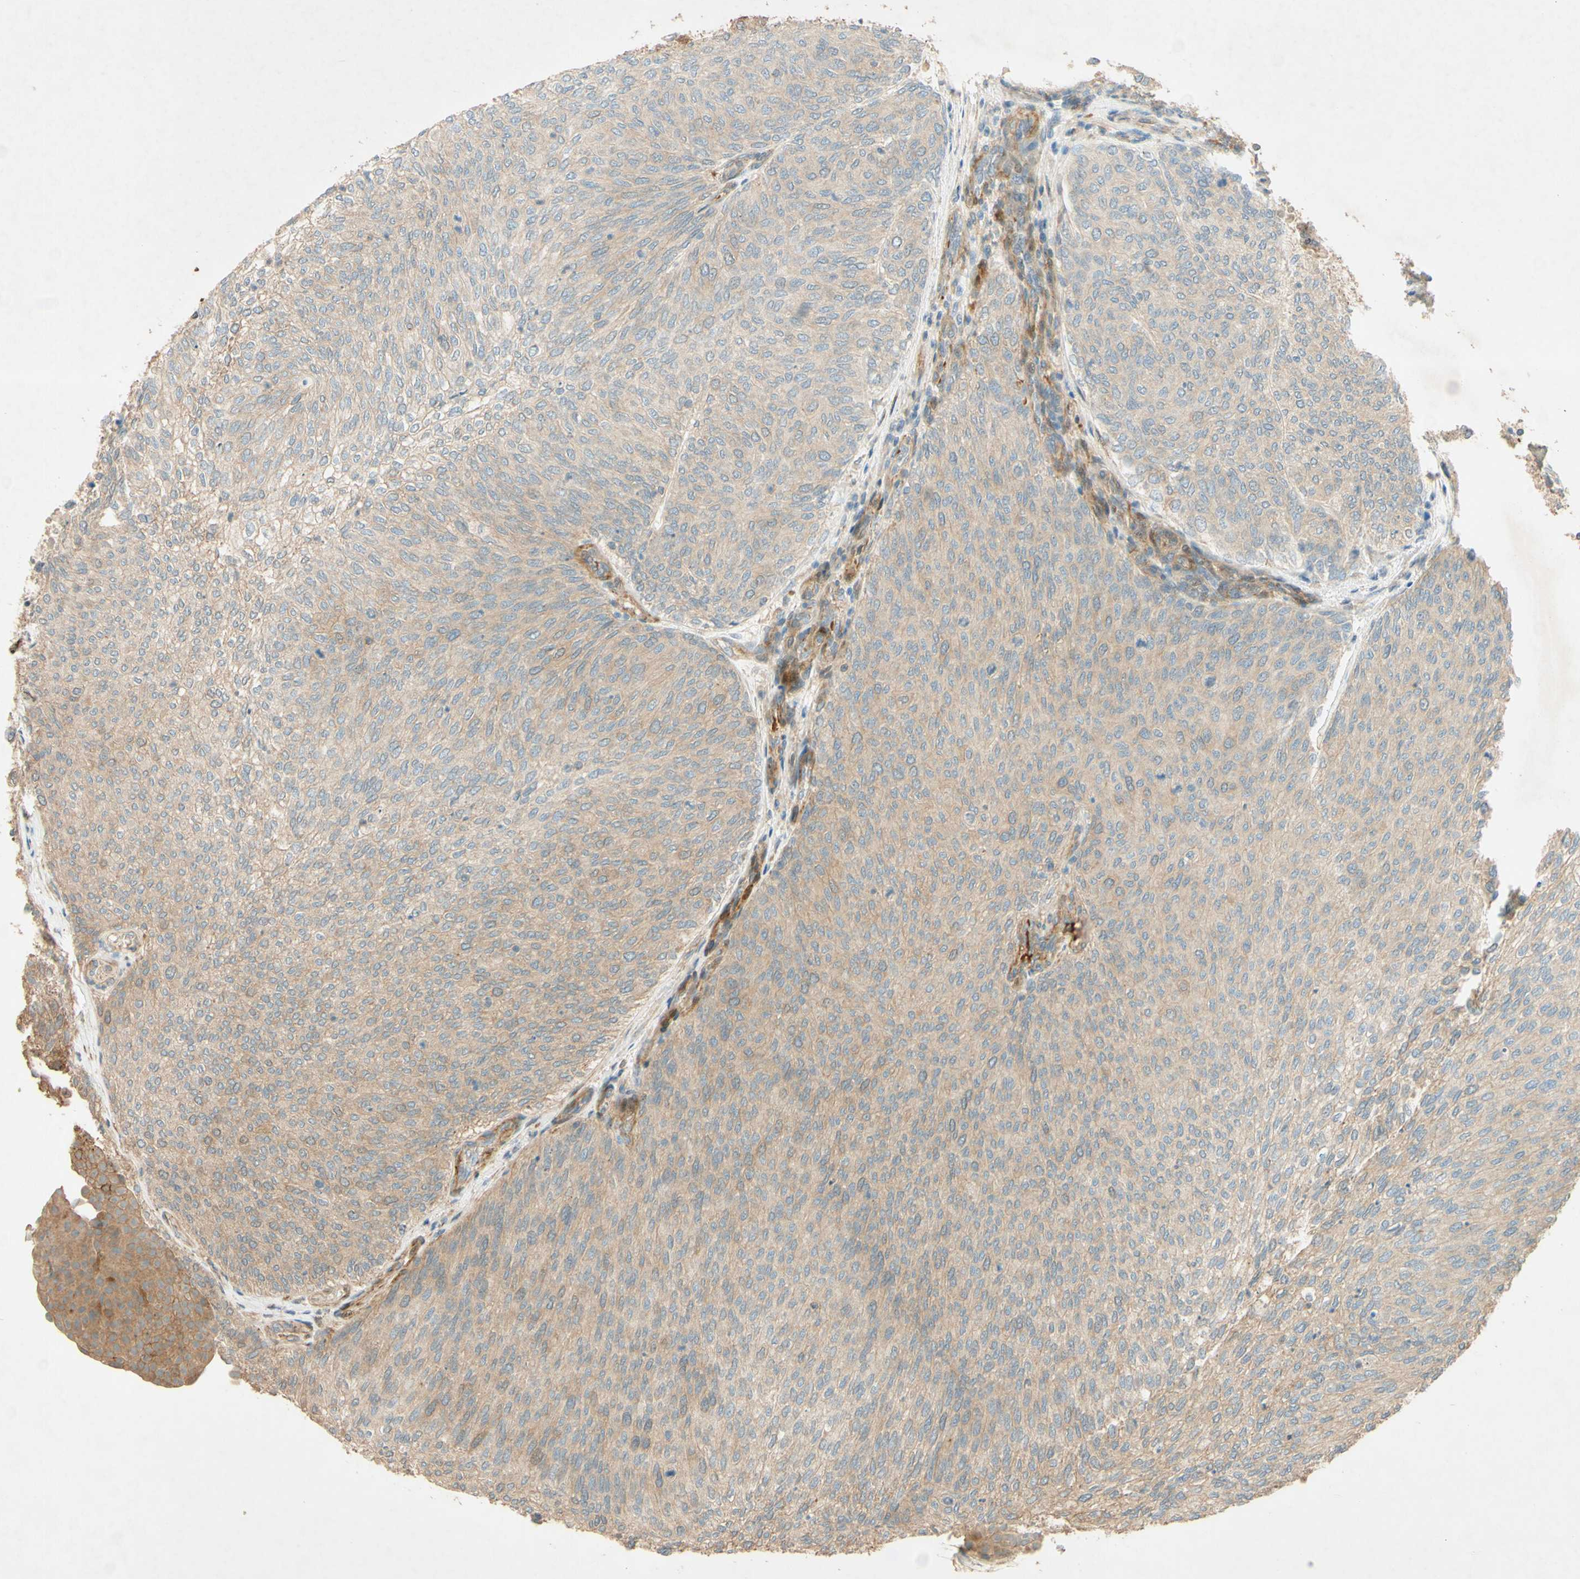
{"staining": {"intensity": "weak", "quantity": ">75%", "location": "cytoplasmic/membranous"}, "tissue": "urothelial cancer", "cell_type": "Tumor cells", "image_type": "cancer", "snomed": [{"axis": "morphology", "description": "Urothelial carcinoma, Low grade"}, {"axis": "topography", "description": "Urinary bladder"}], "caption": "A brown stain highlights weak cytoplasmic/membranous staining of a protein in human urothelial cancer tumor cells. (brown staining indicates protein expression, while blue staining denotes nuclei).", "gene": "ADAM17", "patient": {"sex": "female", "age": 79}}